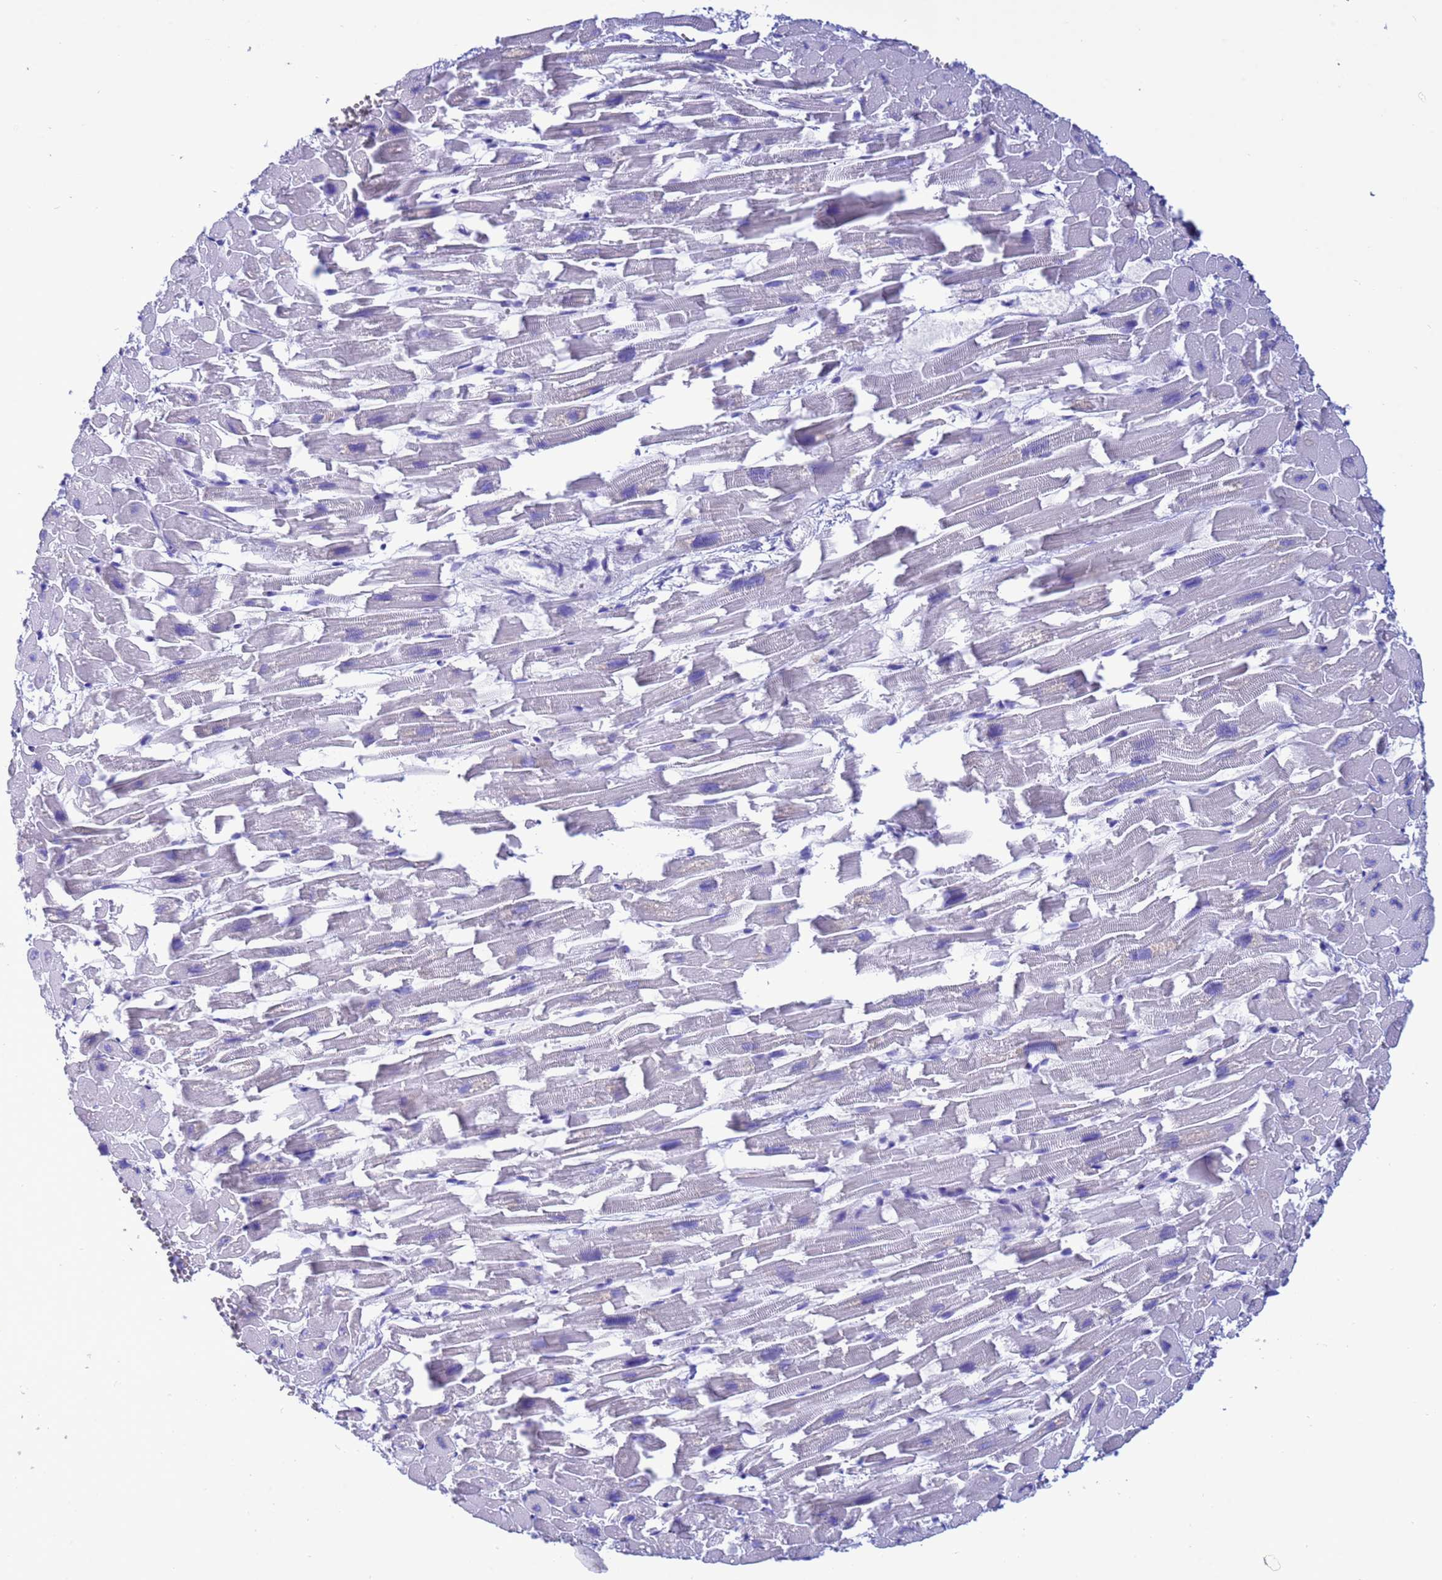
{"staining": {"intensity": "negative", "quantity": "none", "location": "none"}, "tissue": "heart muscle", "cell_type": "Cardiomyocytes", "image_type": "normal", "snomed": [{"axis": "morphology", "description": "Normal tissue, NOS"}, {"axis": "topography", "description": "Heart"}], "caption": "An immunohistochemistry photomicrograph of benign heart muscle is shown. There is no staining in cardiomyocytes of heart muscle. The staining was performed using DAB (3,3'-diaminobenzidine) to visualize the protein expression in brown, while the nuclei were stained in blue with hematoxylin (Magnification: 20x).", "gene": "AKR1C2", "patient": {"sex": "female", "age": 64}}